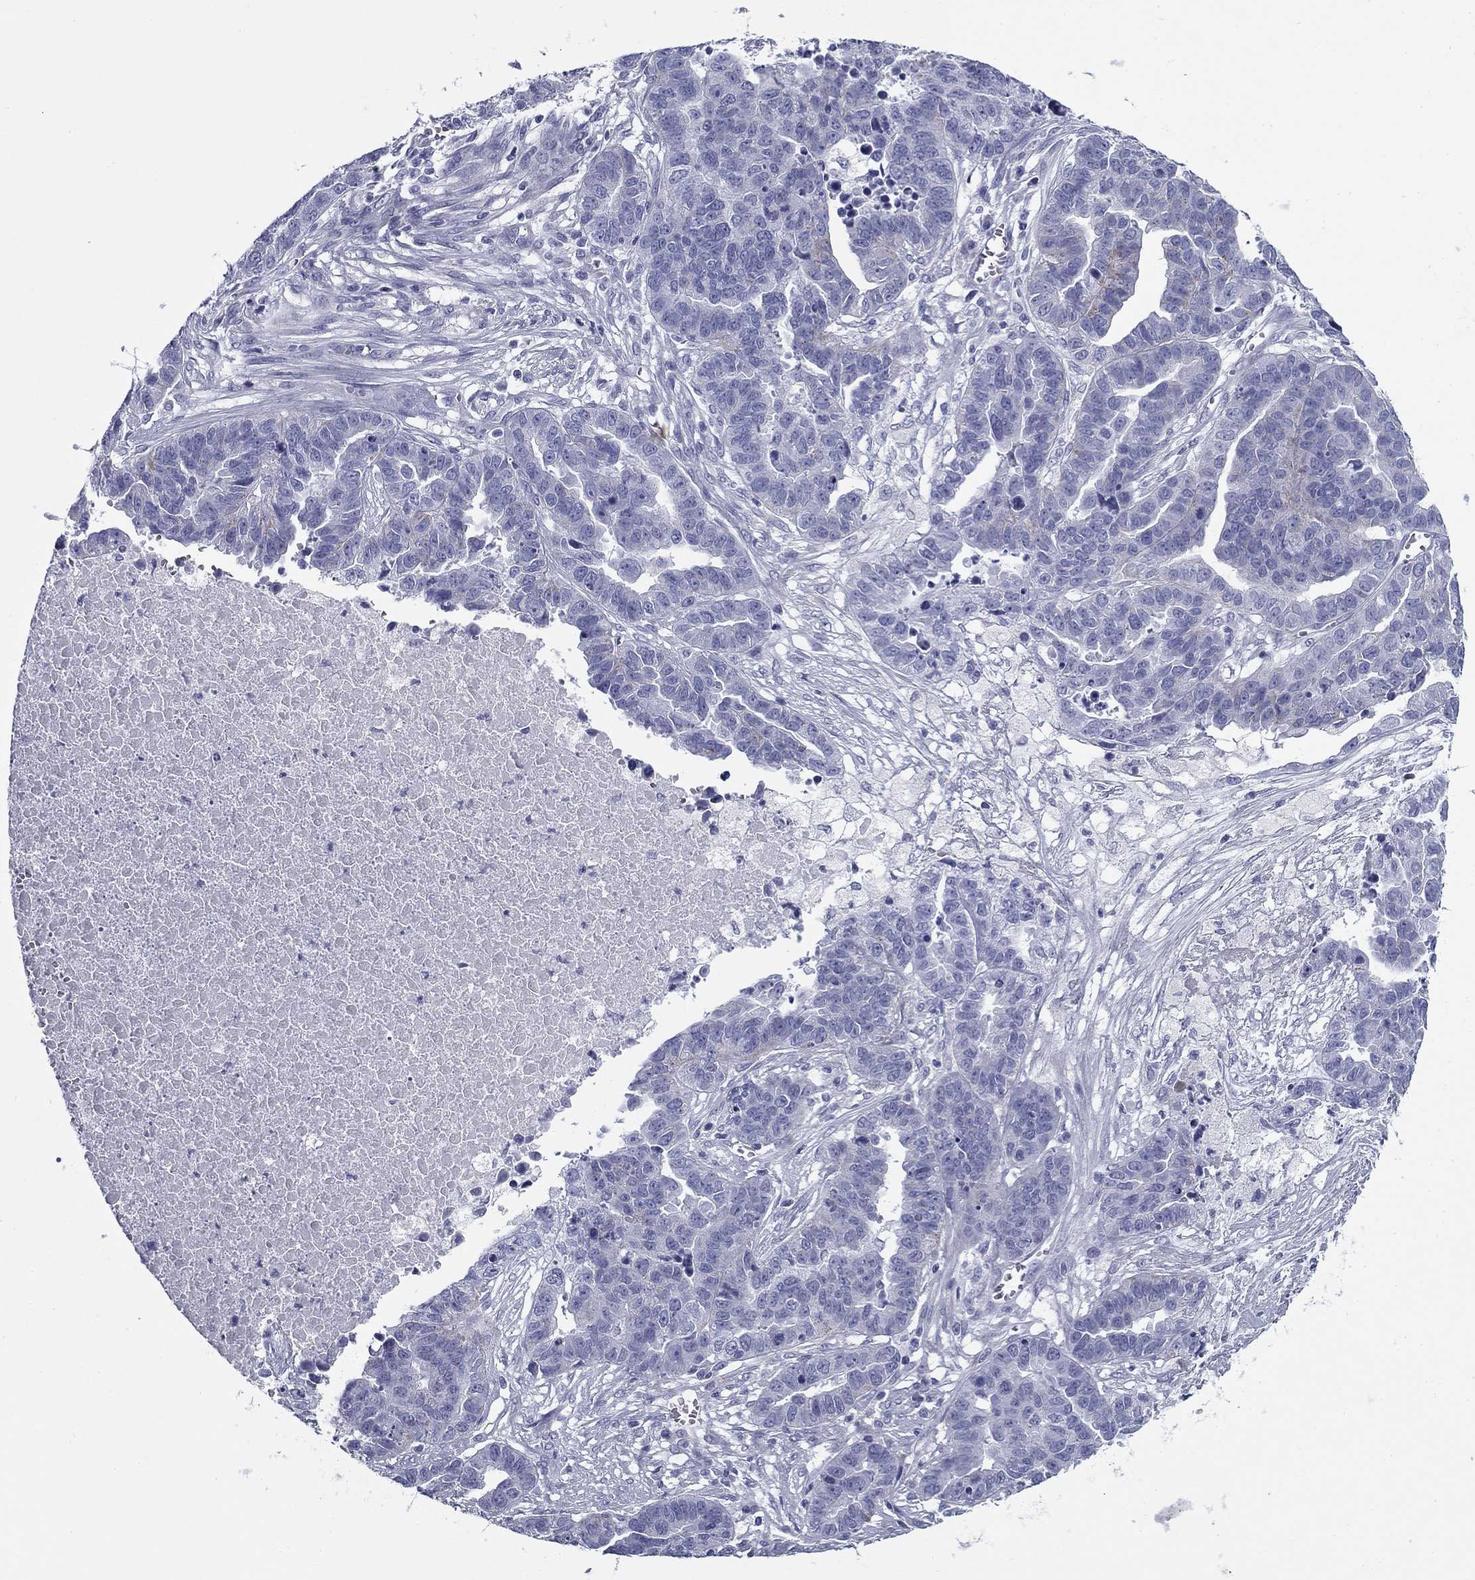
{"staining": {"intensity": "negative", "quantity": "none", "location": "none"}, "tissue": "ovarian cancer", "cell_type": "Tumor cells", "image_type": "cancer", "snomed": [{"axis": "morphology", "description": "Cystadenocarcinoma, serous, NOS"}, {"axis": "topography", "description": "Ovary"}], "caption": "The immunohistochemistry (IHC) photomicrograph has no significant positivity in tumor cells of ovarian cancer (serous cystadenocarcinoma) tissue.", "gene": "ZP2", "patient": {"sex": "female", "age": 87}}